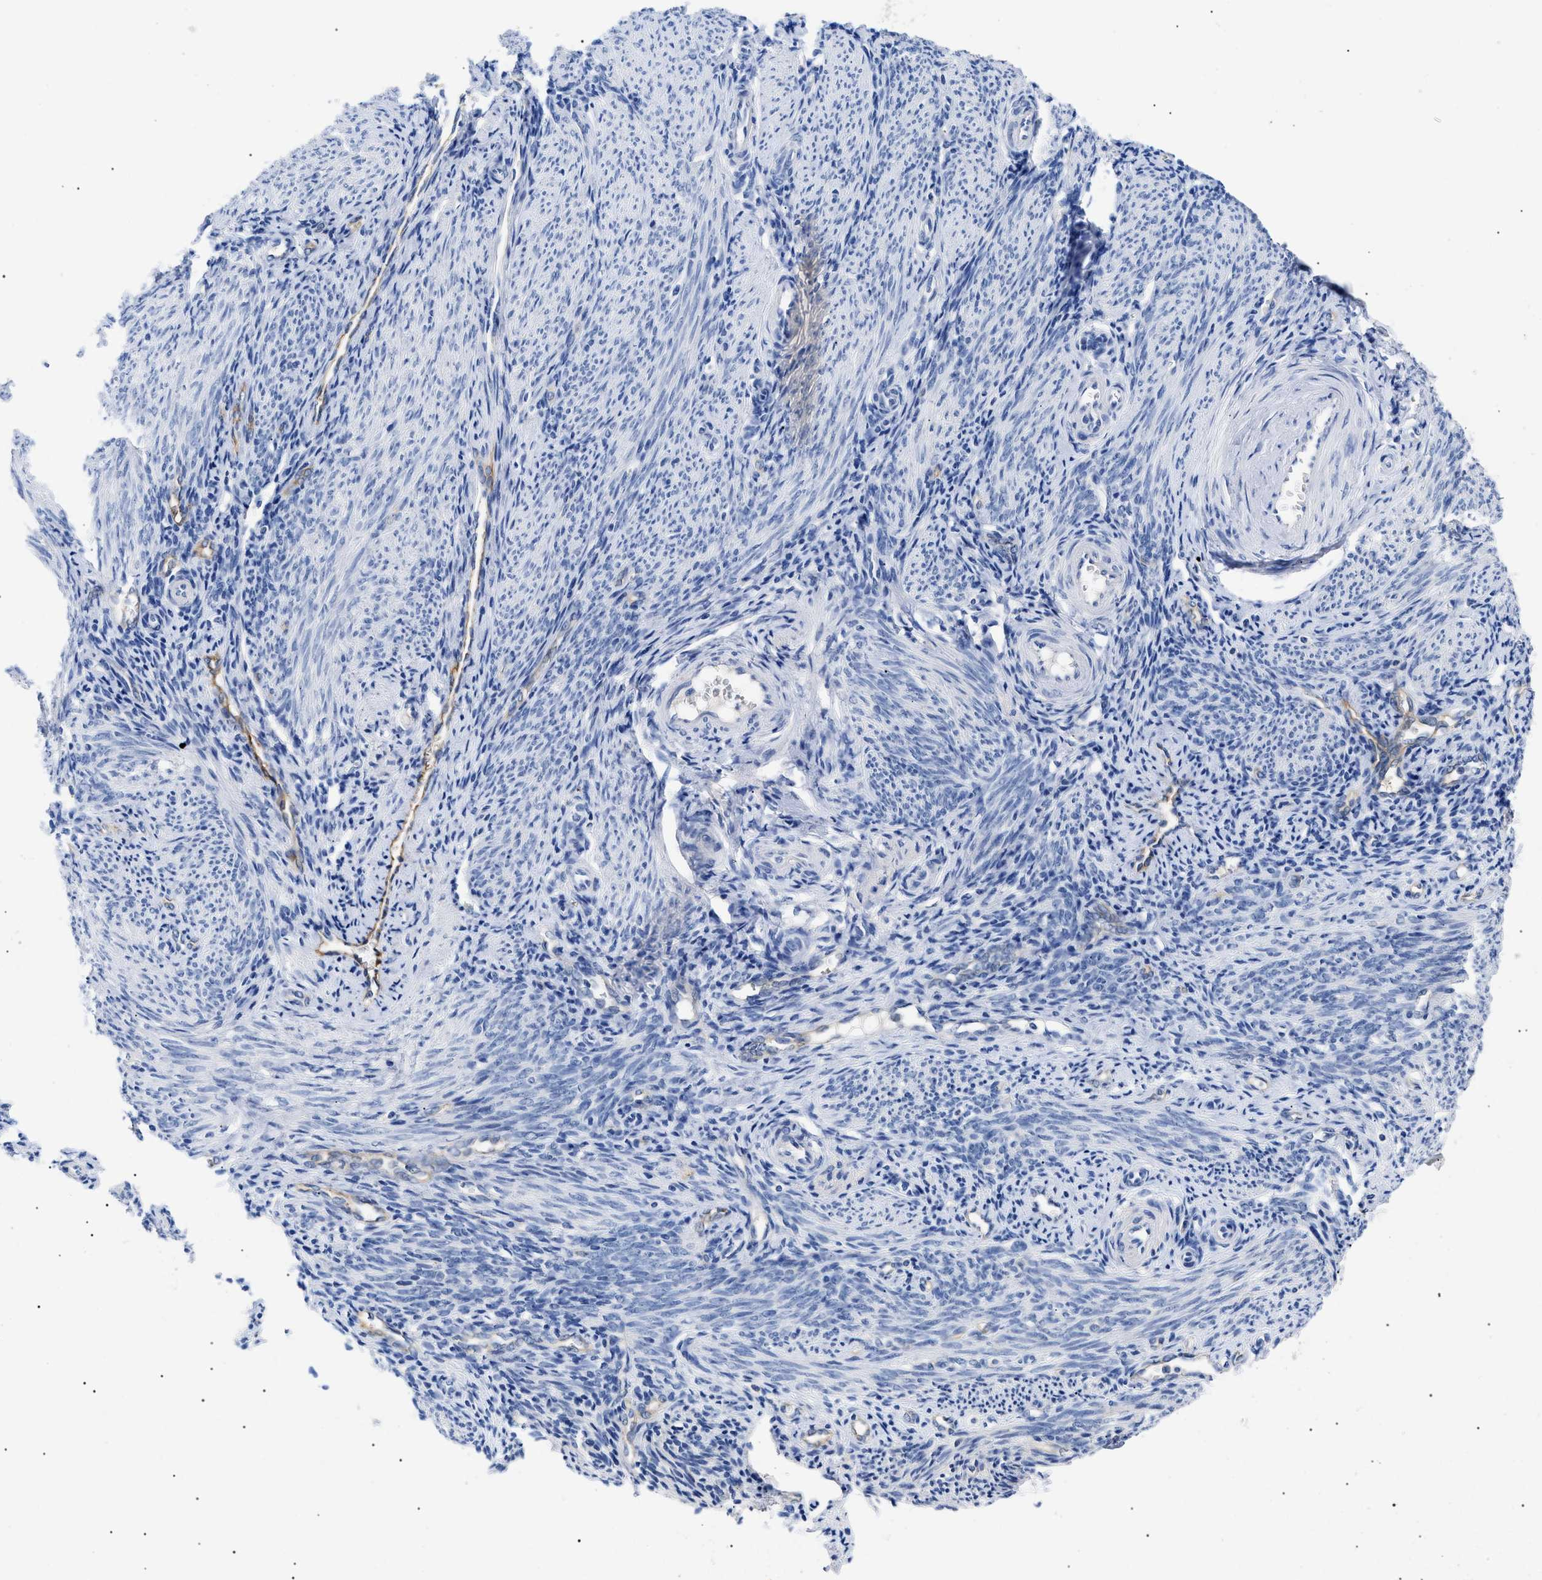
{"staining": {"intensity": "negative", "quantity": "none", "location": "none"}, "tissue": "endometrium", "cell_type": "Cells in endometrial stroma", "image_type": "normal", "snomed": [{"axis": "morphology", "description": "Normal tissue, NOS"}, {"axis": "topography", "description": "Endometrium"}], "caption": "IHC histopathology image of unremarkable endometrium: endometrium stained with DAB exhibits no significant protein expression in cells in endometrial stroma.", "gene": "ACKR1", "patient": {"sex": "female", "age": 50}}